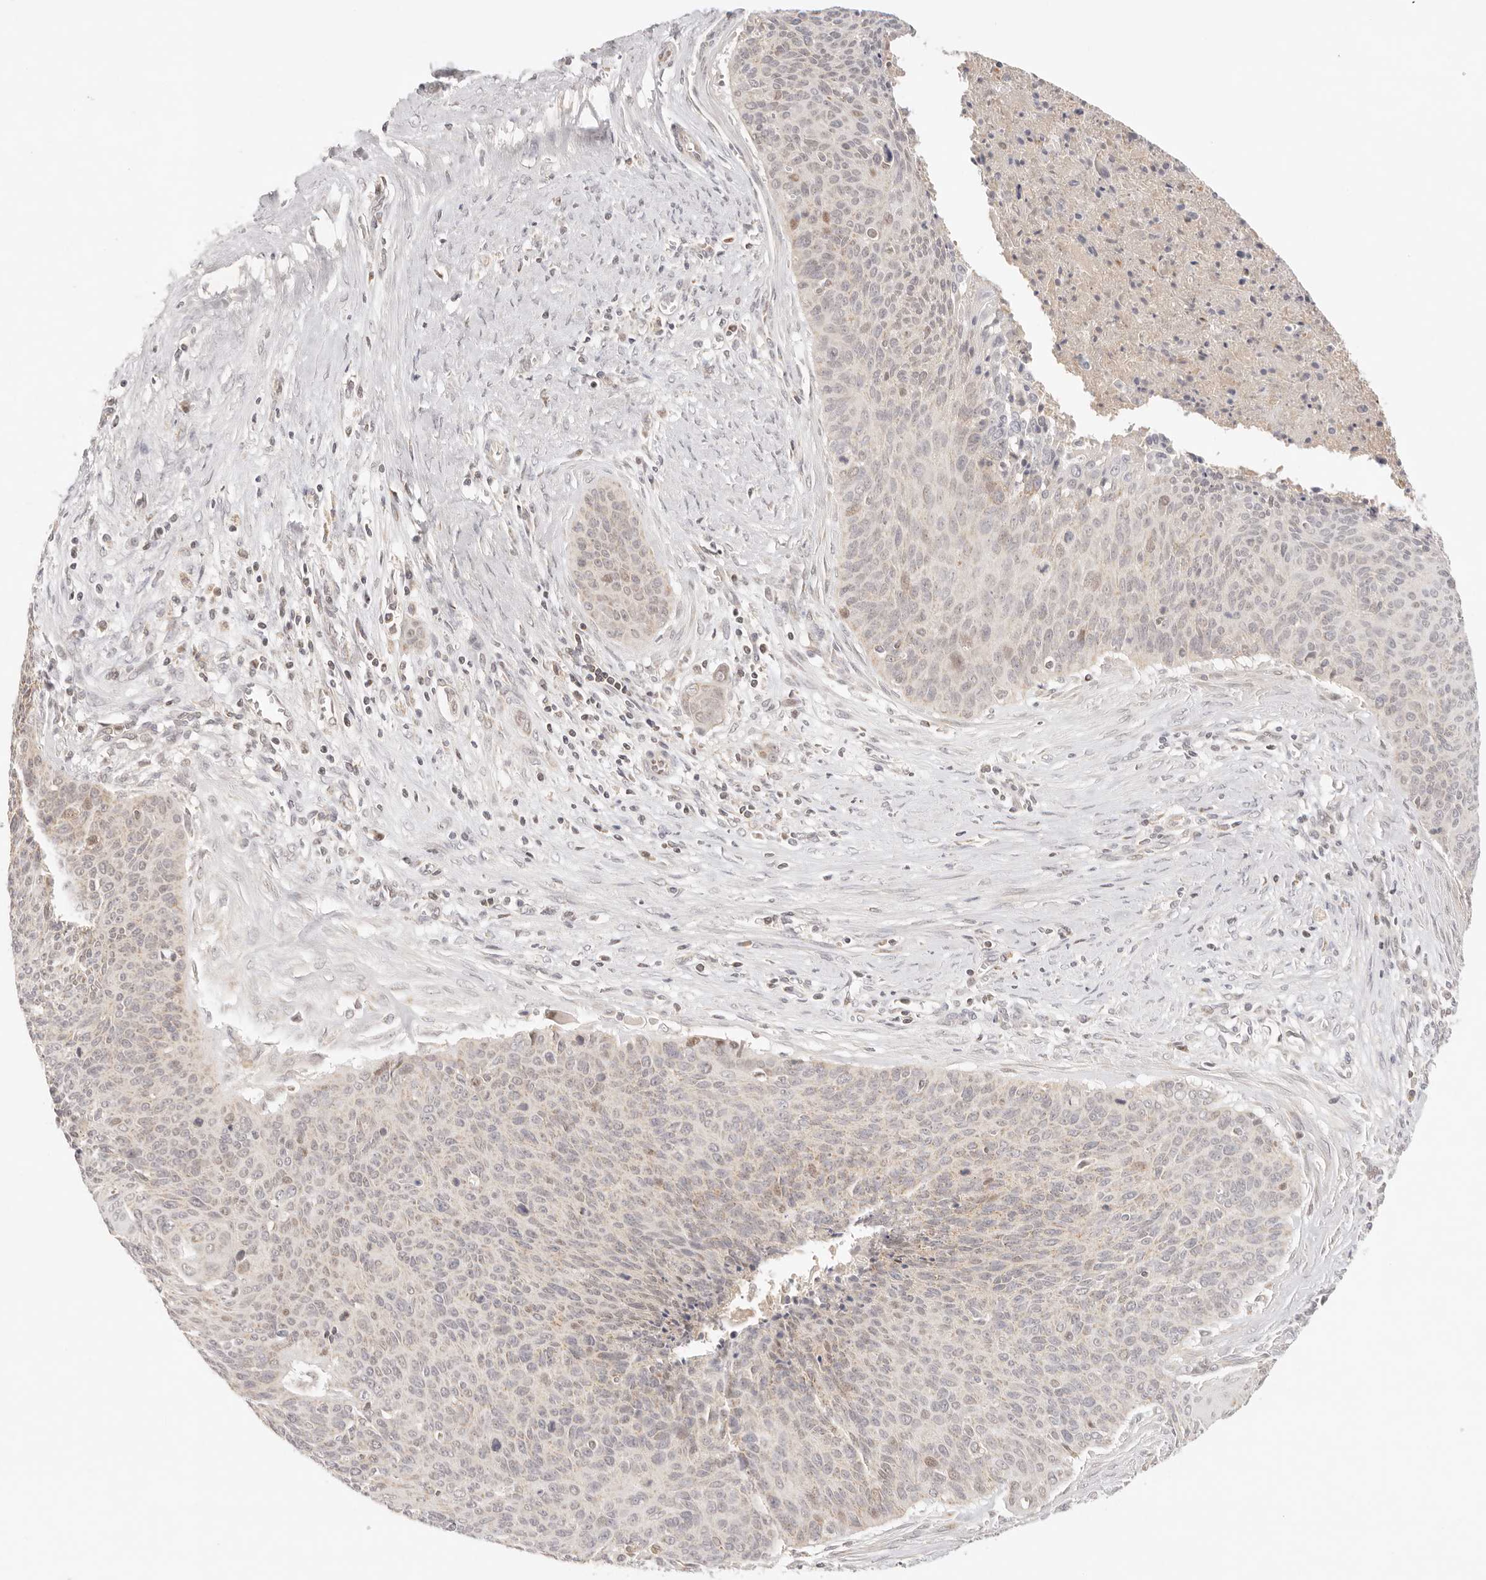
{"staining": {"intensity": "negative", "quantity": "none", "location": "none"}, "tissue": "cervical cancer", "cell_type": "Tumor cells", "image_type": "cancer", "snomed": [{"axis": "morphology", "description": "Squamous cell carcinoma, NOS"}, {"axis": "topography", "description": "Cervix"}], "caption": "The micrograph reveals no staining of tumor cells in cervical squamous cell carcinoma. (DAB (3,3'-diaminobenzidine) IHC visualized using brightfield microscopy, high magnification).", "gene": "COA6", "patient": {"sex": "female", "age": 55}}